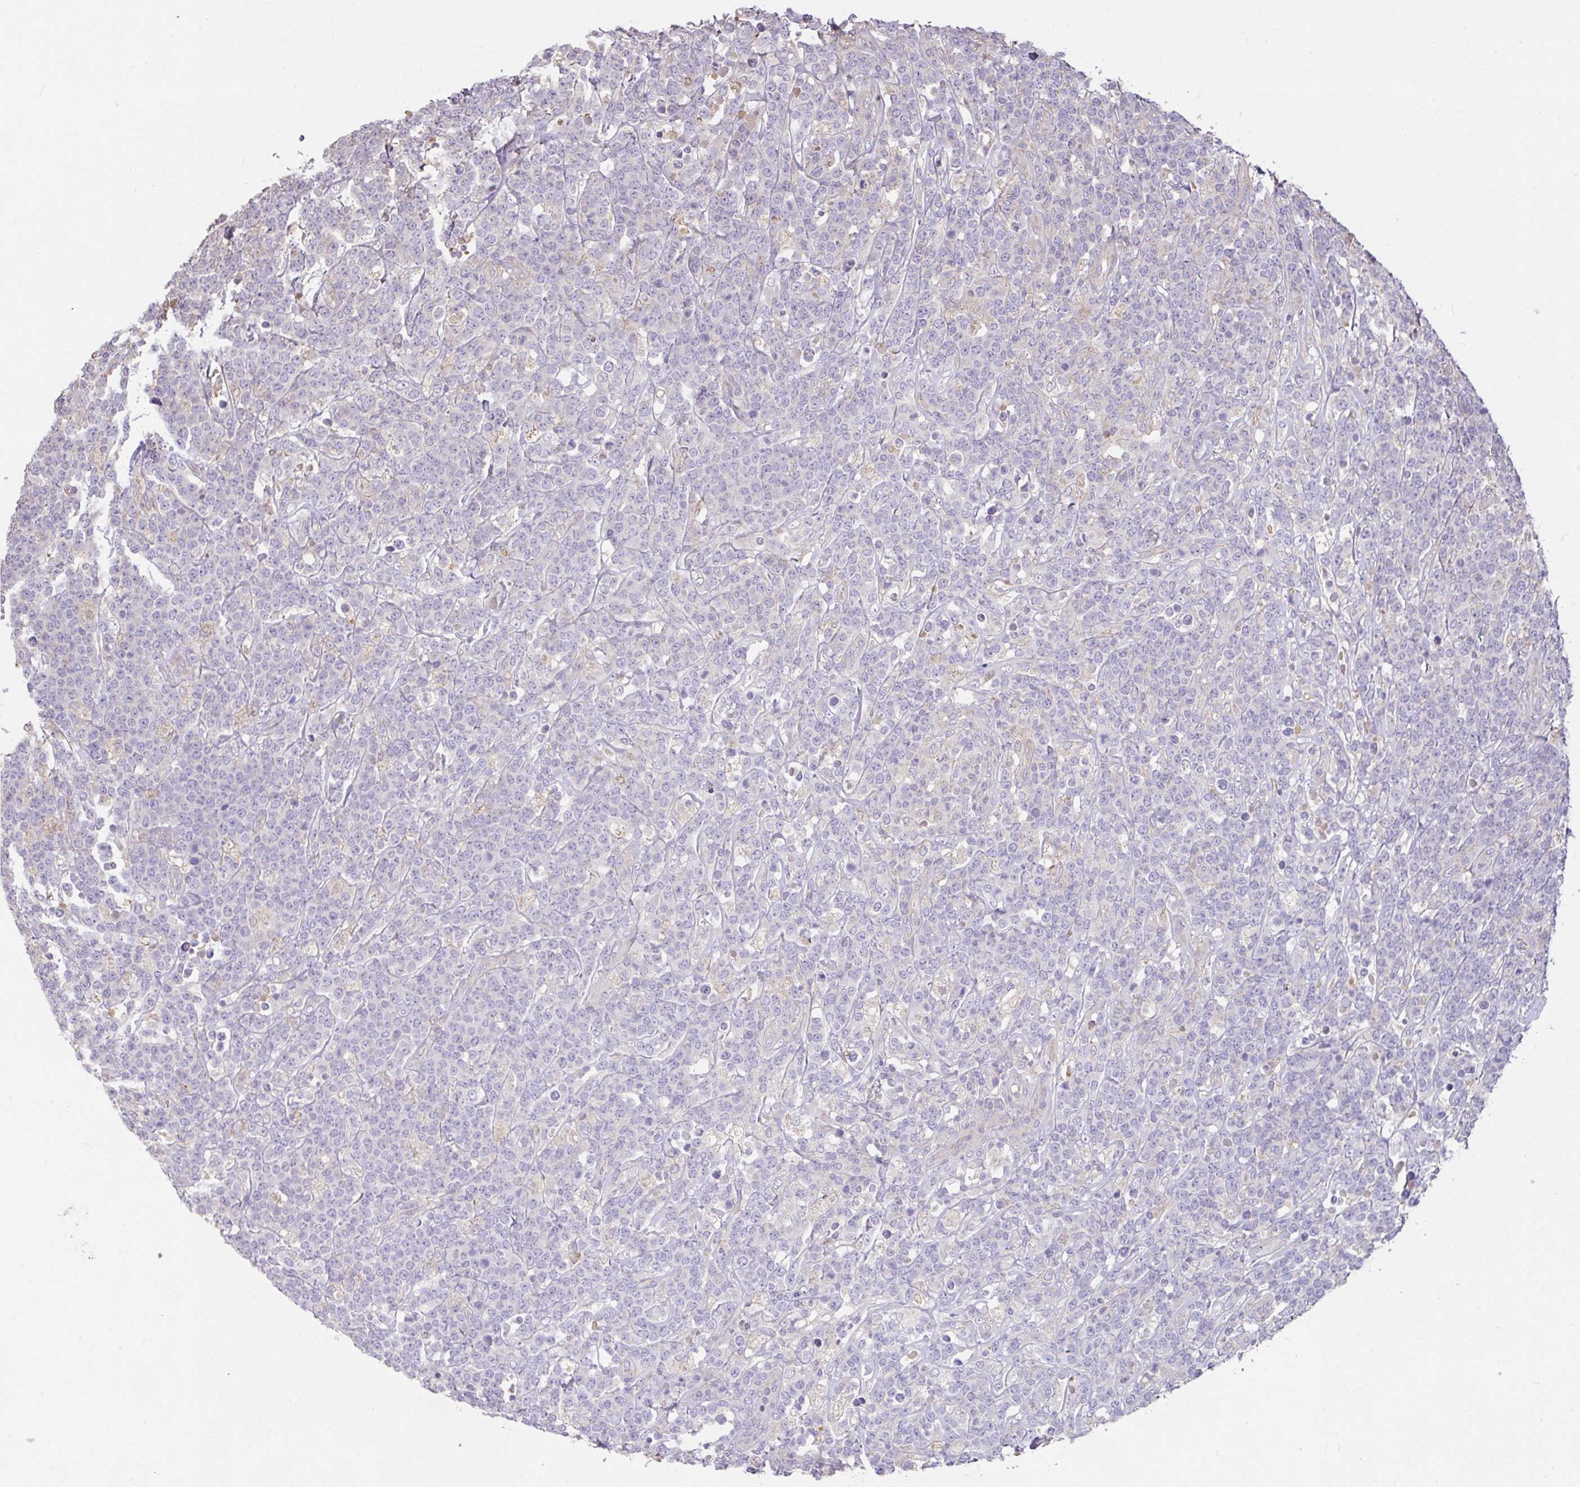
{"staining": {"intensity": "negative", "quantity": "none", "location": "none"}, "tissue": "lymphoma", "cell_type": "Tumor cells", "image_type": "cancer", "snomed": [{"axis": "morphology", "description": "Malignant lymphoma, non-Hodgkin's type, High grade"}, {"axis": "topography", "description": "Small intestine"}], "caption": "The image demonstrates no staining of tumor cells in malignant lymphoma, non-Hodgkin's type (high-grade).", "gene": "FCER1A", "patient": {"sex": "male", "age": 8}}